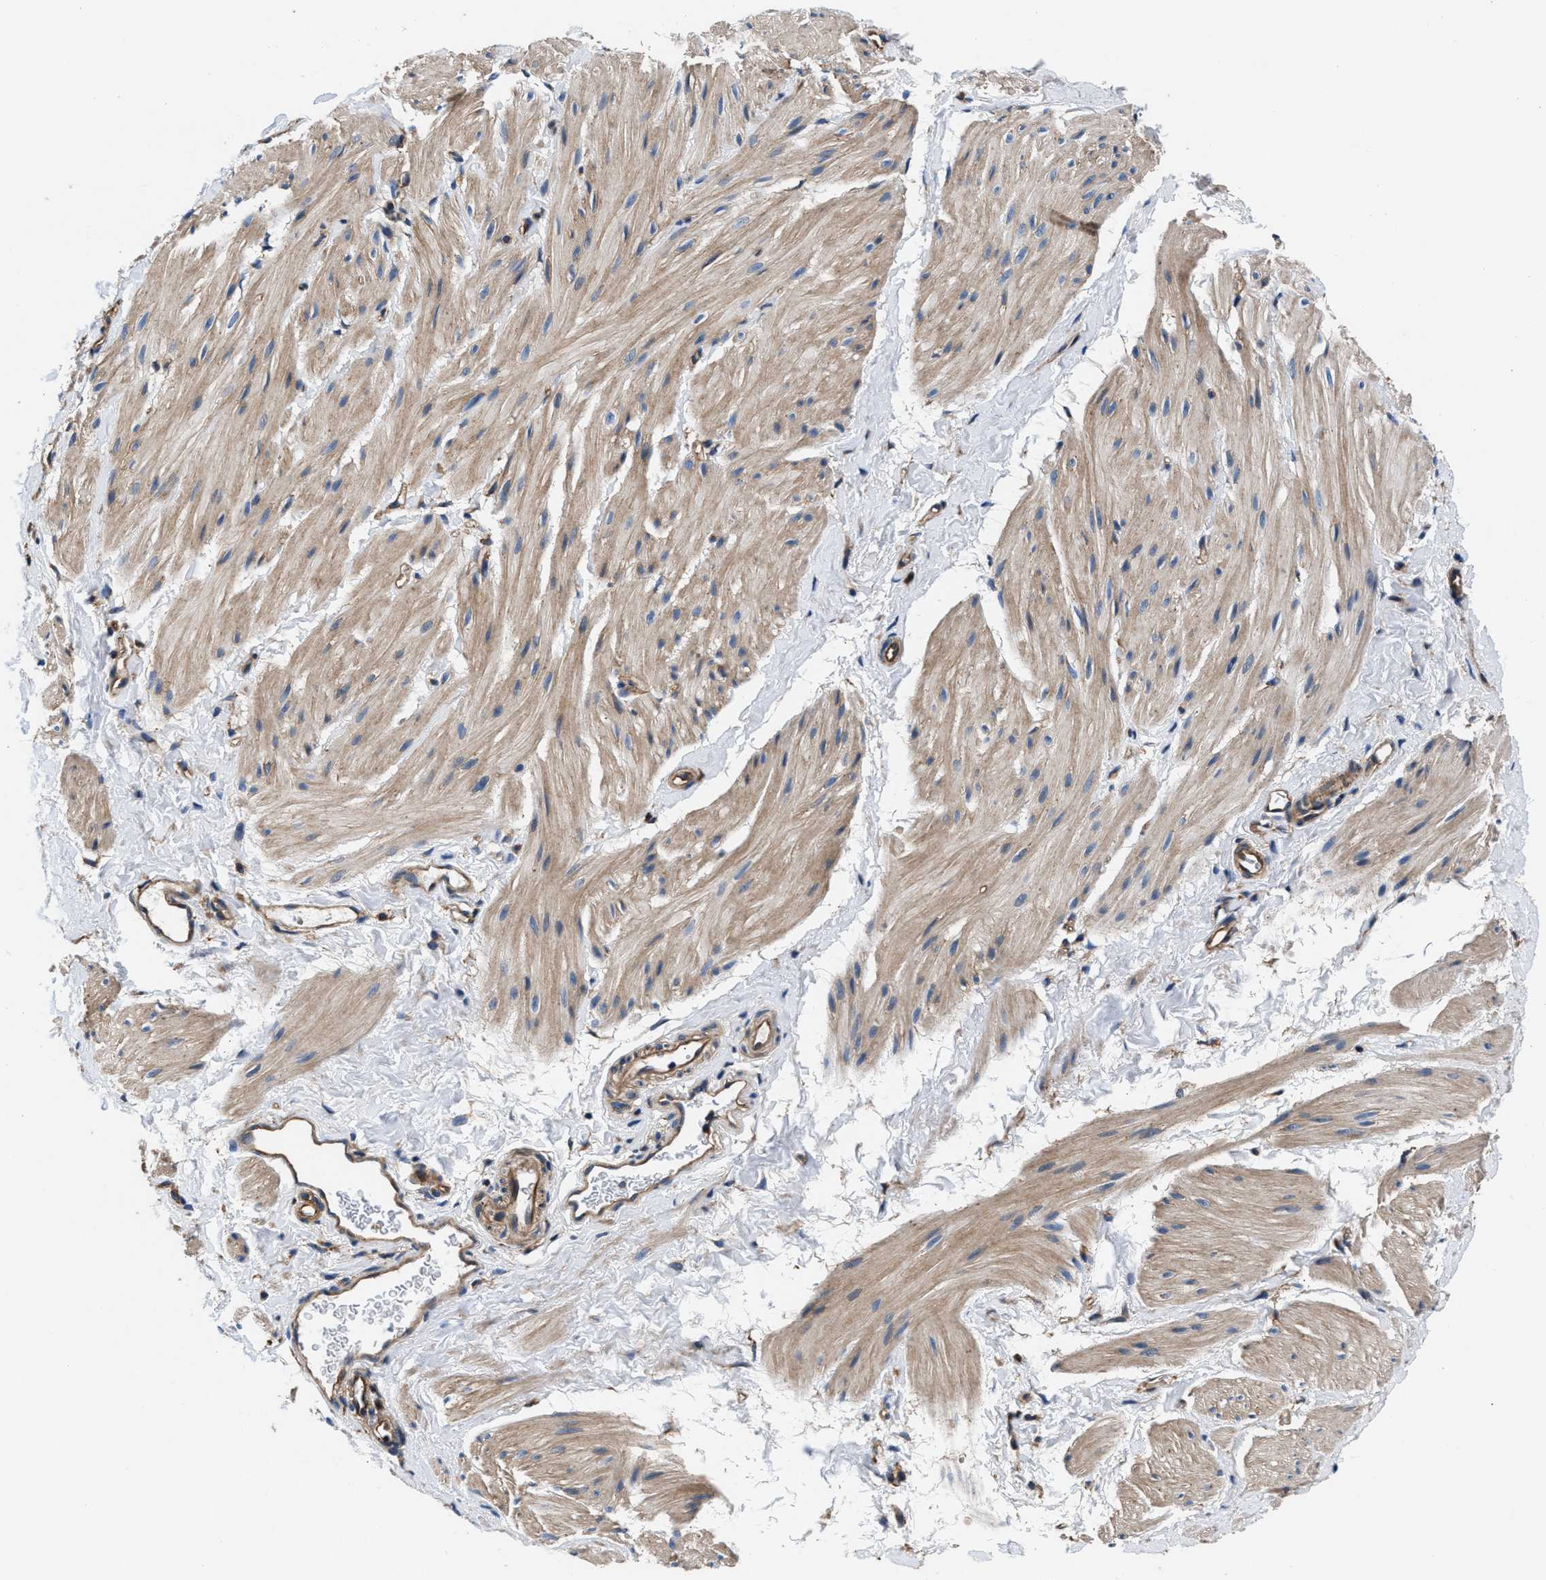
{"staining": {"intensity": "weak", "quantity": "25%-75%", "location": "cytoplasmic/membranous"}, "tissue": "smooth muscle", "cell_type": "Smooth muscle cells", "image_type": "normal", "snomed": [{"axis": "morphology", "description": "Normal tissue, NOS"}, {"axis": "topography", "description": "Smooth muscle"}], "caption": "A low amount of weak cytoplasmic/membranous expression is present in approximately 25%-75% of smooth muscle cells in unremarkable smooth muscle.", "gene": "PPP1R9B", "patient": {"sex": "male", "age": 16}}